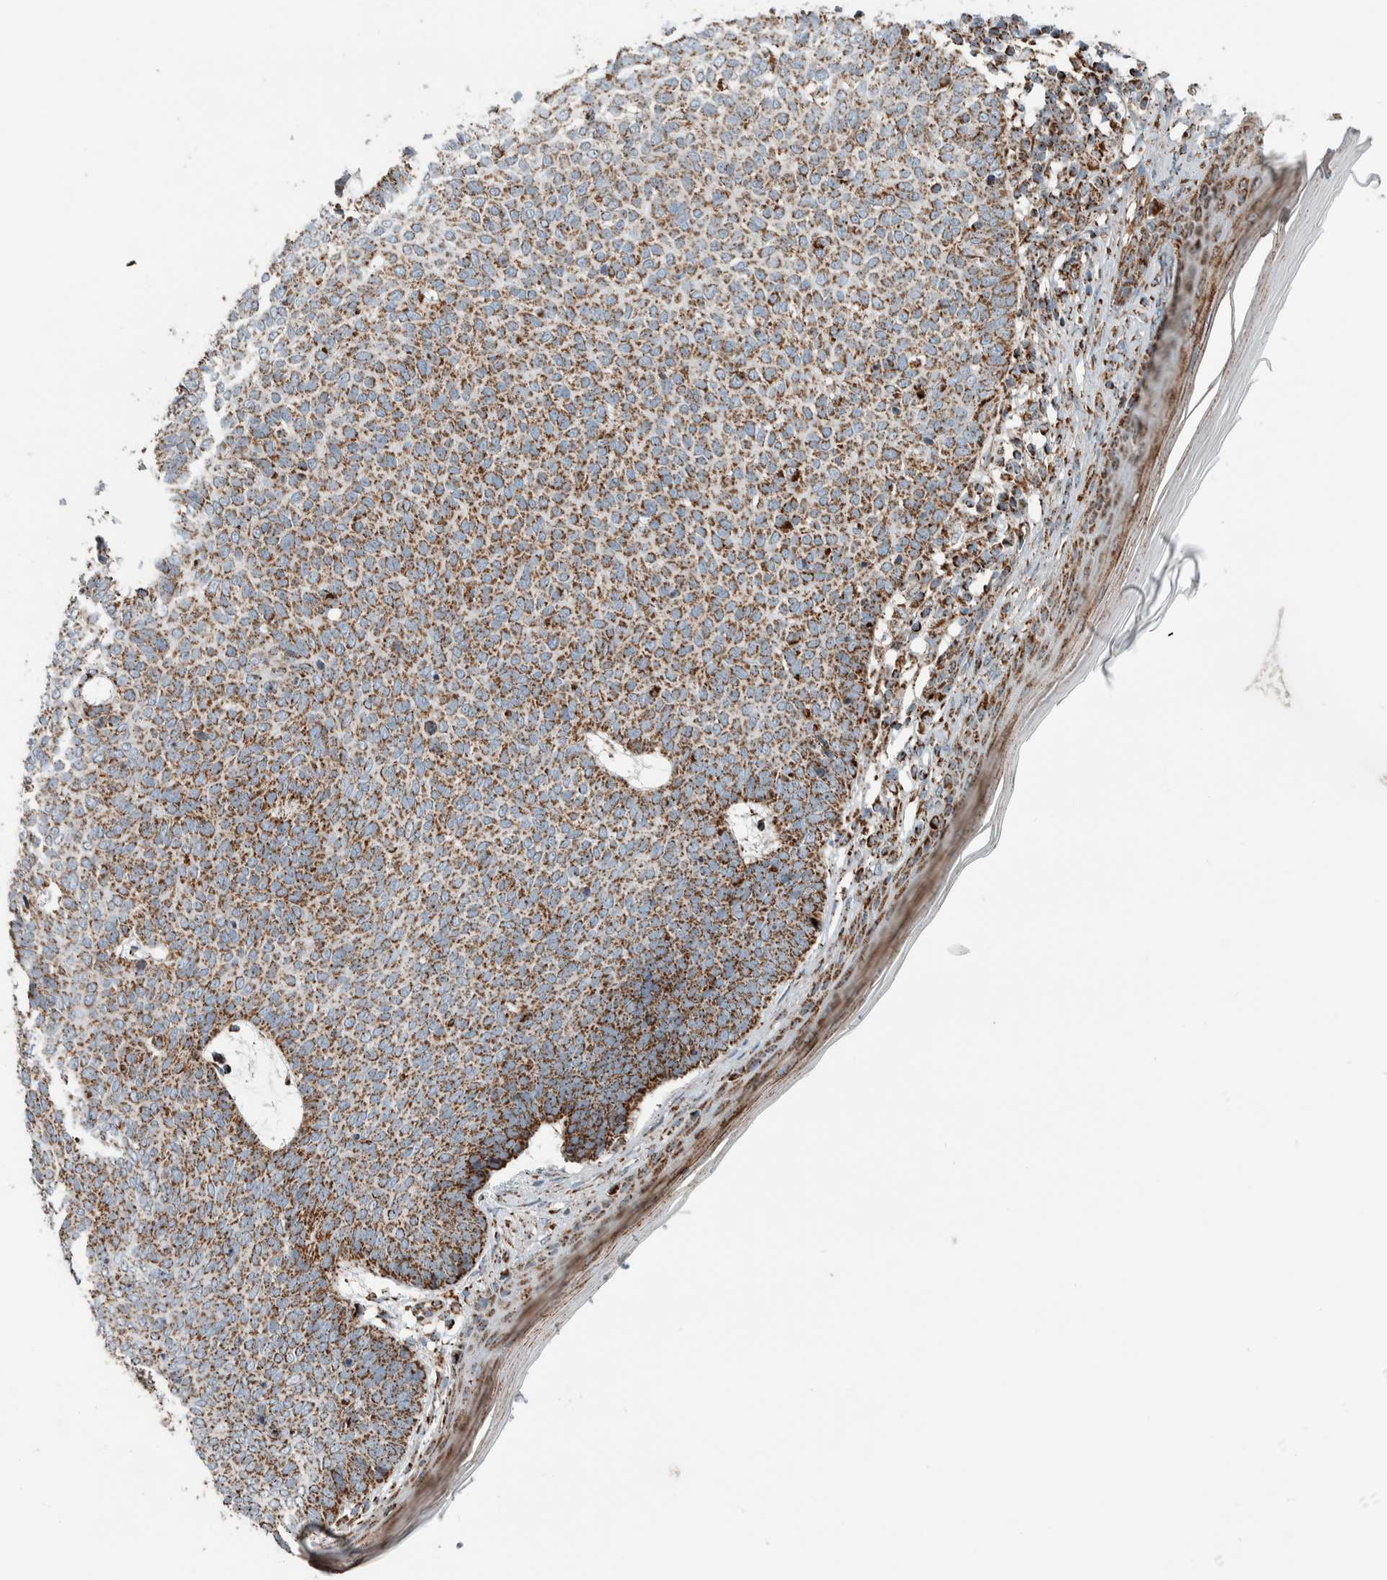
{"staining": {"intensity": "moderate", "quantity": ">75%", "location": "cytoplasmic/membranous"}, "tissue": "skin cancer", "cell_type": "Tumor cells", "image_type": "cancer", "snomed": [{"axis": "morphology", "description": "Normal tissue, NOS"}, {"axis": "morphology", "description": "Basal cell carcinoma"}, {"axis": "topography", "description": "Skin"}], "caption": "Immunohistochemistry of human skin cancer exhibits medium levels of moderate cytoplasmic/membranous expression in about >75% of tumor cells. Nuclei are stained in blue.", "gene": "CNTROB", "patient": {"sex": "male", "age": 50}}